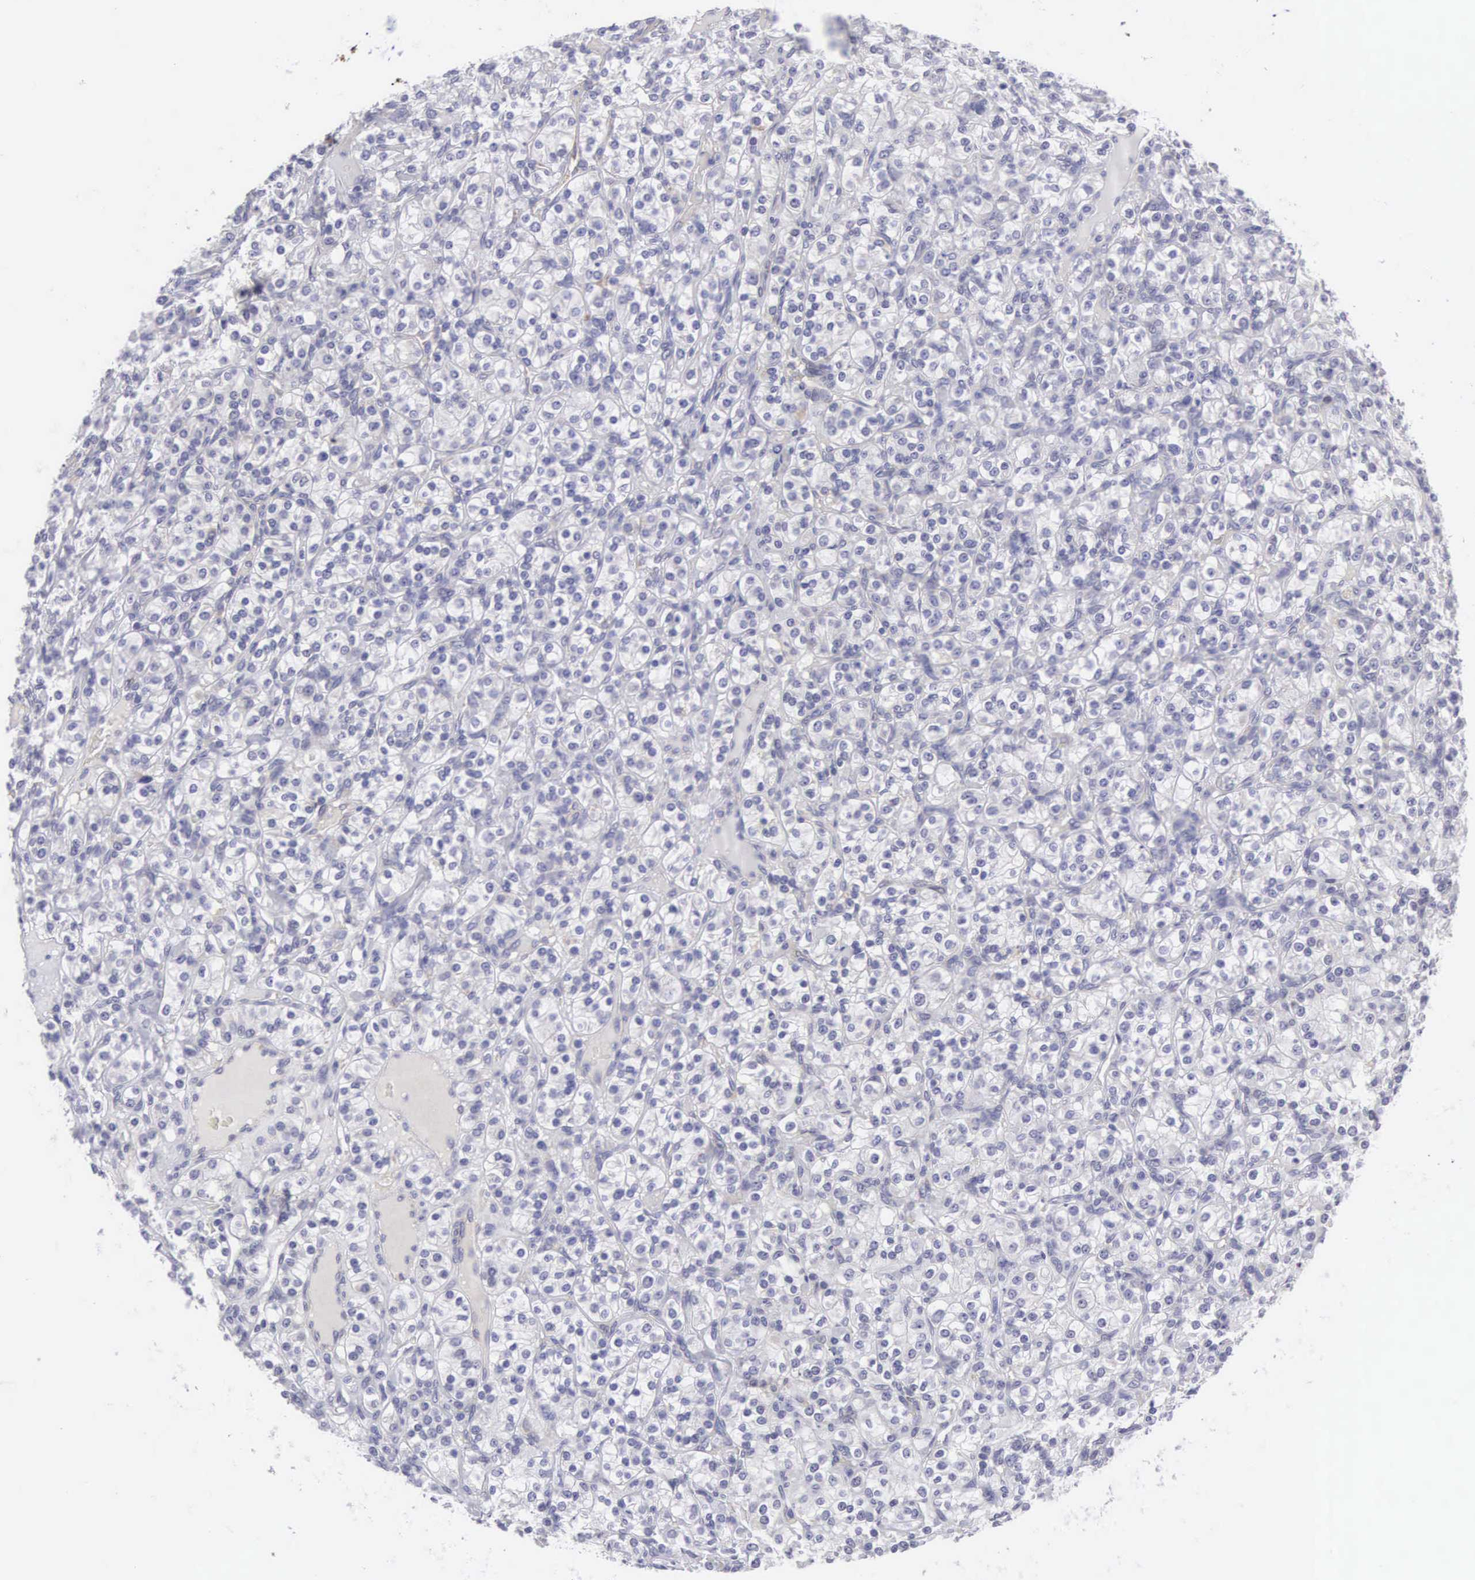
{"staining": {"intensity": "negative", "quantity": "none", "location": "none"}, "tissue": "renal cancer", "cell_type": "Tumor cells", "image_type": "cancer", "snomed": [{"axis": "morphology", "description": "Adenocarcinoma, NOS"}, {"axis": "topography", "description": "Kidney"}], "caption": "Immunohistochemical staining of adenocarcinoma (renal) exhibits no significant expression in tumor cells. Brightfield microscopy of immunohistochemistry (IHC) stained with DAB (3,3'-diaminobenzidine) (brown) and hematoxylin (blue), captured at high magnification.", "gene": "SOX11", "patient": {"sex": "male", "age": 77}}